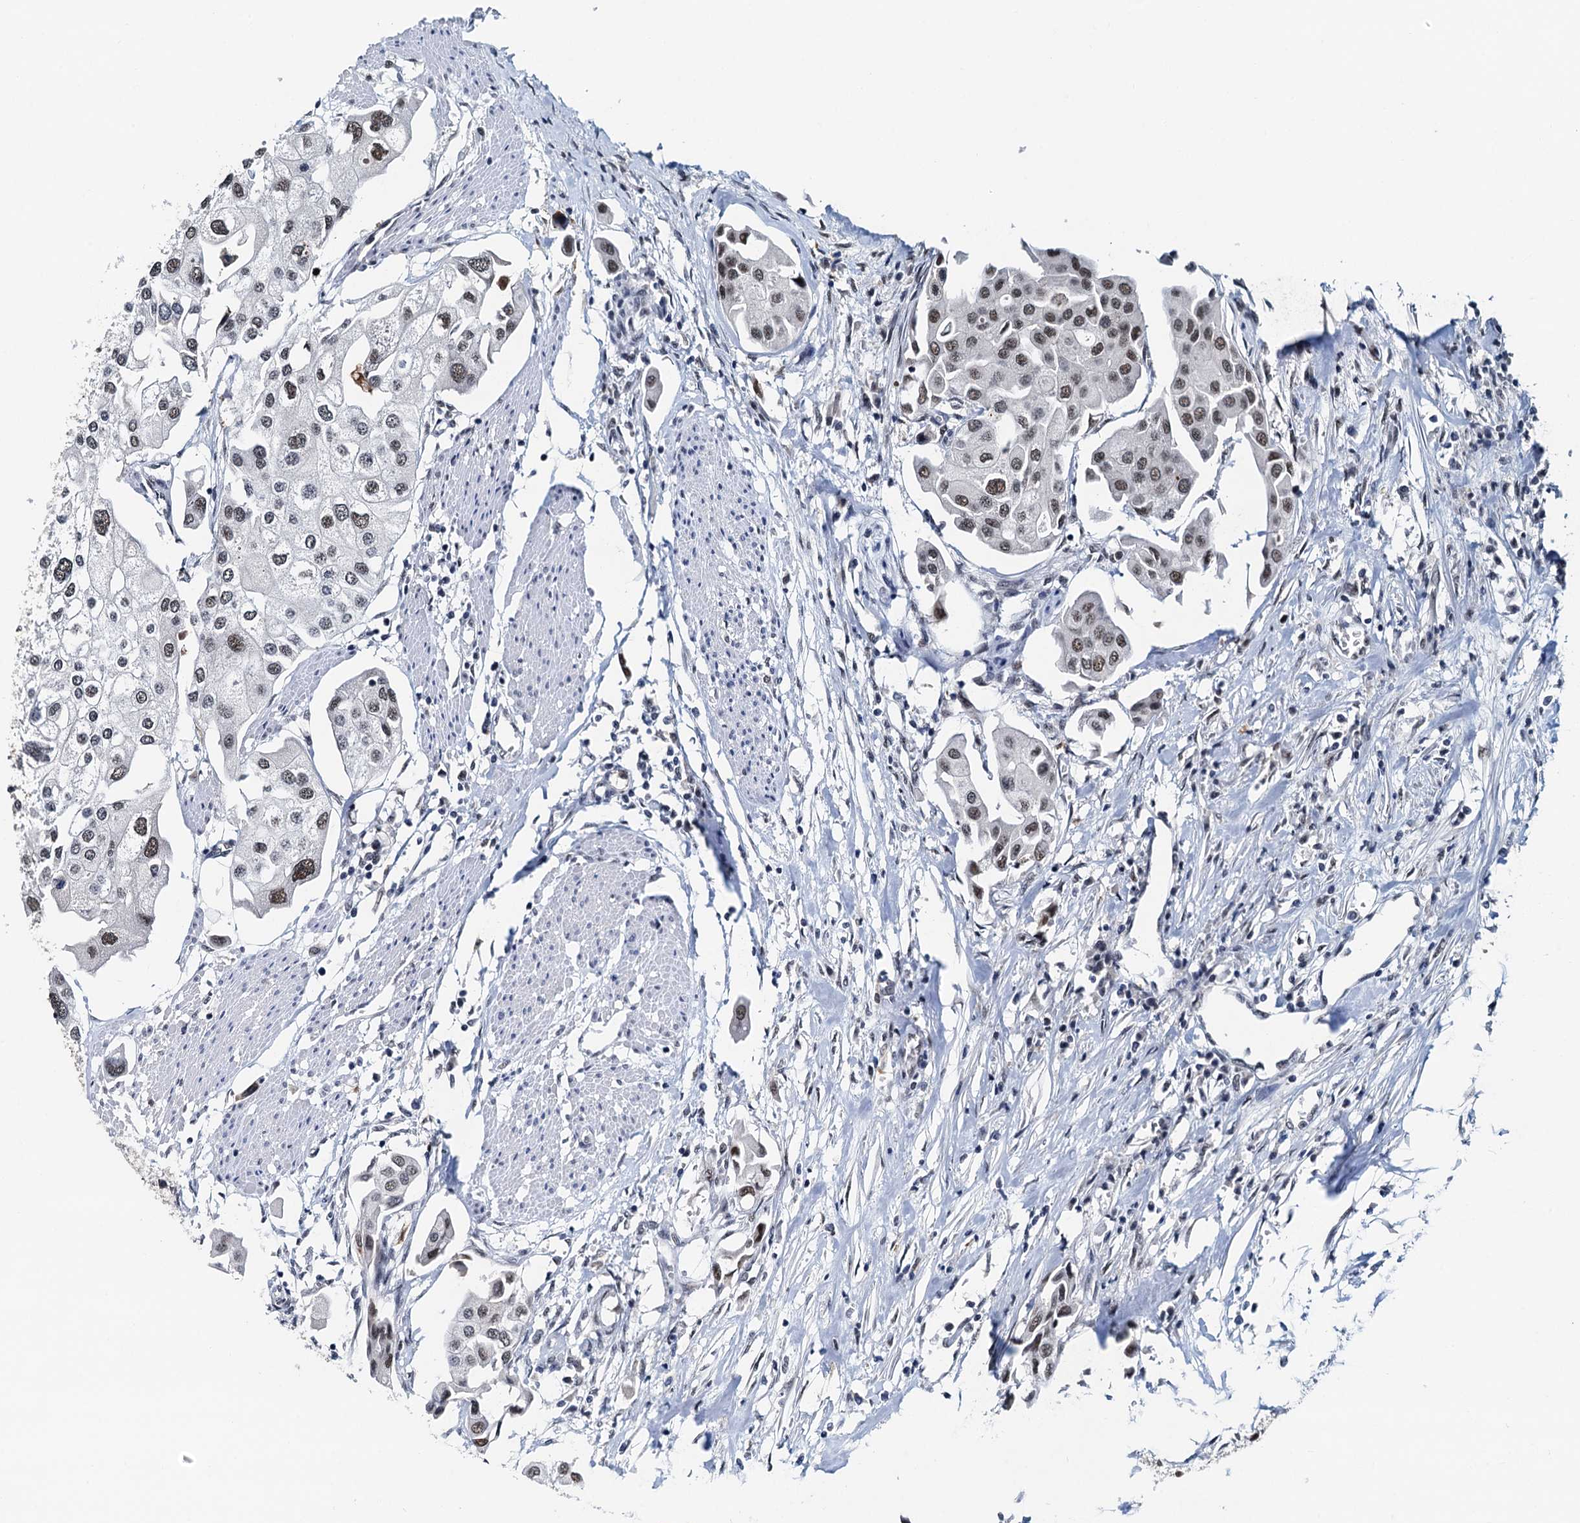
{"staining": {"intensity": "moderate", "quantity": ">75%", "location": "nuclear"}, "tissue": "urothelial cancer", "cell_type": "Tumor cells", "image_type": "cancer", "snomed": [{"axis": "morphology", "description": "Urothelial carcinoma, High grade"}, {"axis": "topography", "description": "Urinary bladder"}], "caption": "There is medium levels of moderate nuclear expression in tumor cells of high-grade urothelial carcinoma, as demonstrated by immunohistochemical staining (brown color).", "gene": "SNRPD1", "patient": {"sex": "male", "age": 64}}